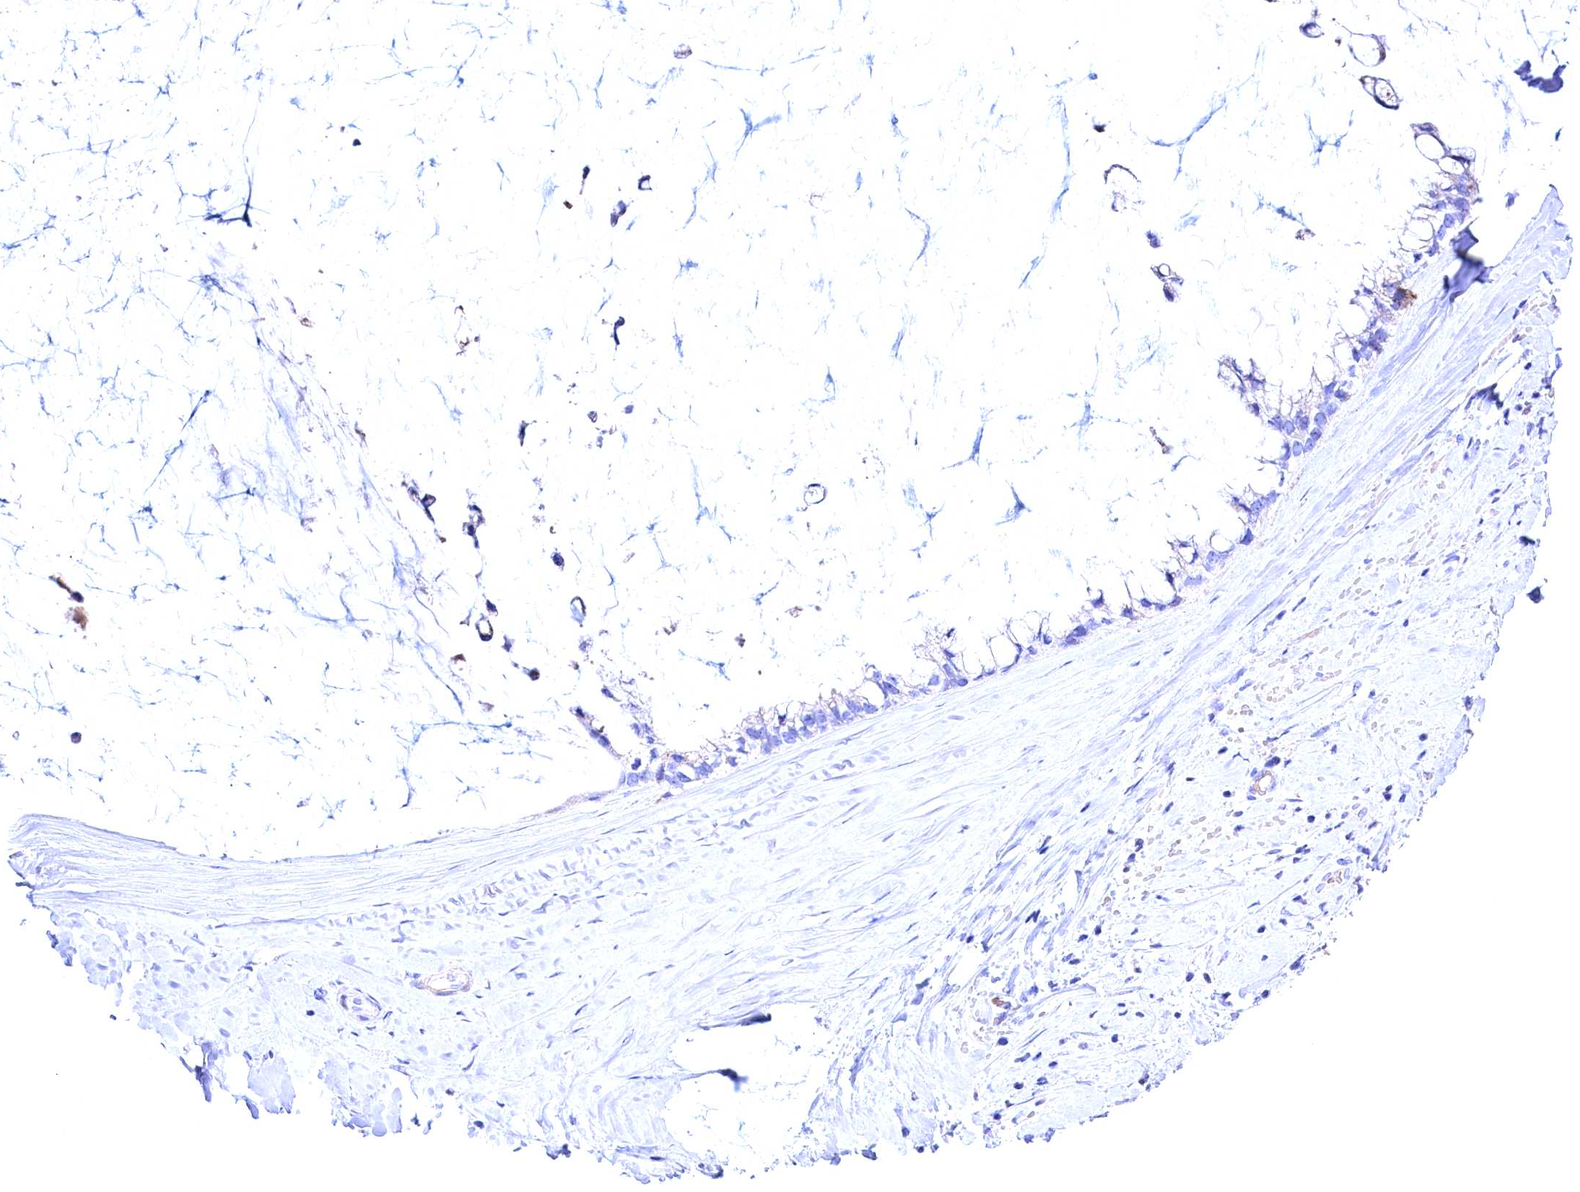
{"staining": {"intensity": "negative", "quantity": "none", "location": "none"}, "tissue": "ovarian cancer", "cell_type": "Tumor cells", "image_type": "cancer", "snomed": [{"axis": "morphology", "description": "Cystadenocarcinoma, mucinous, NOS"}, {"axis": "topography", "description": "Ovary"}], "caption": "Immunohistochemical staining of mucinous cystadenocarcinoma (ovarian) displays no significant expression in tumor cells.", "gene": "GPR108", "patient": {"sex": "female", "age": 39}}